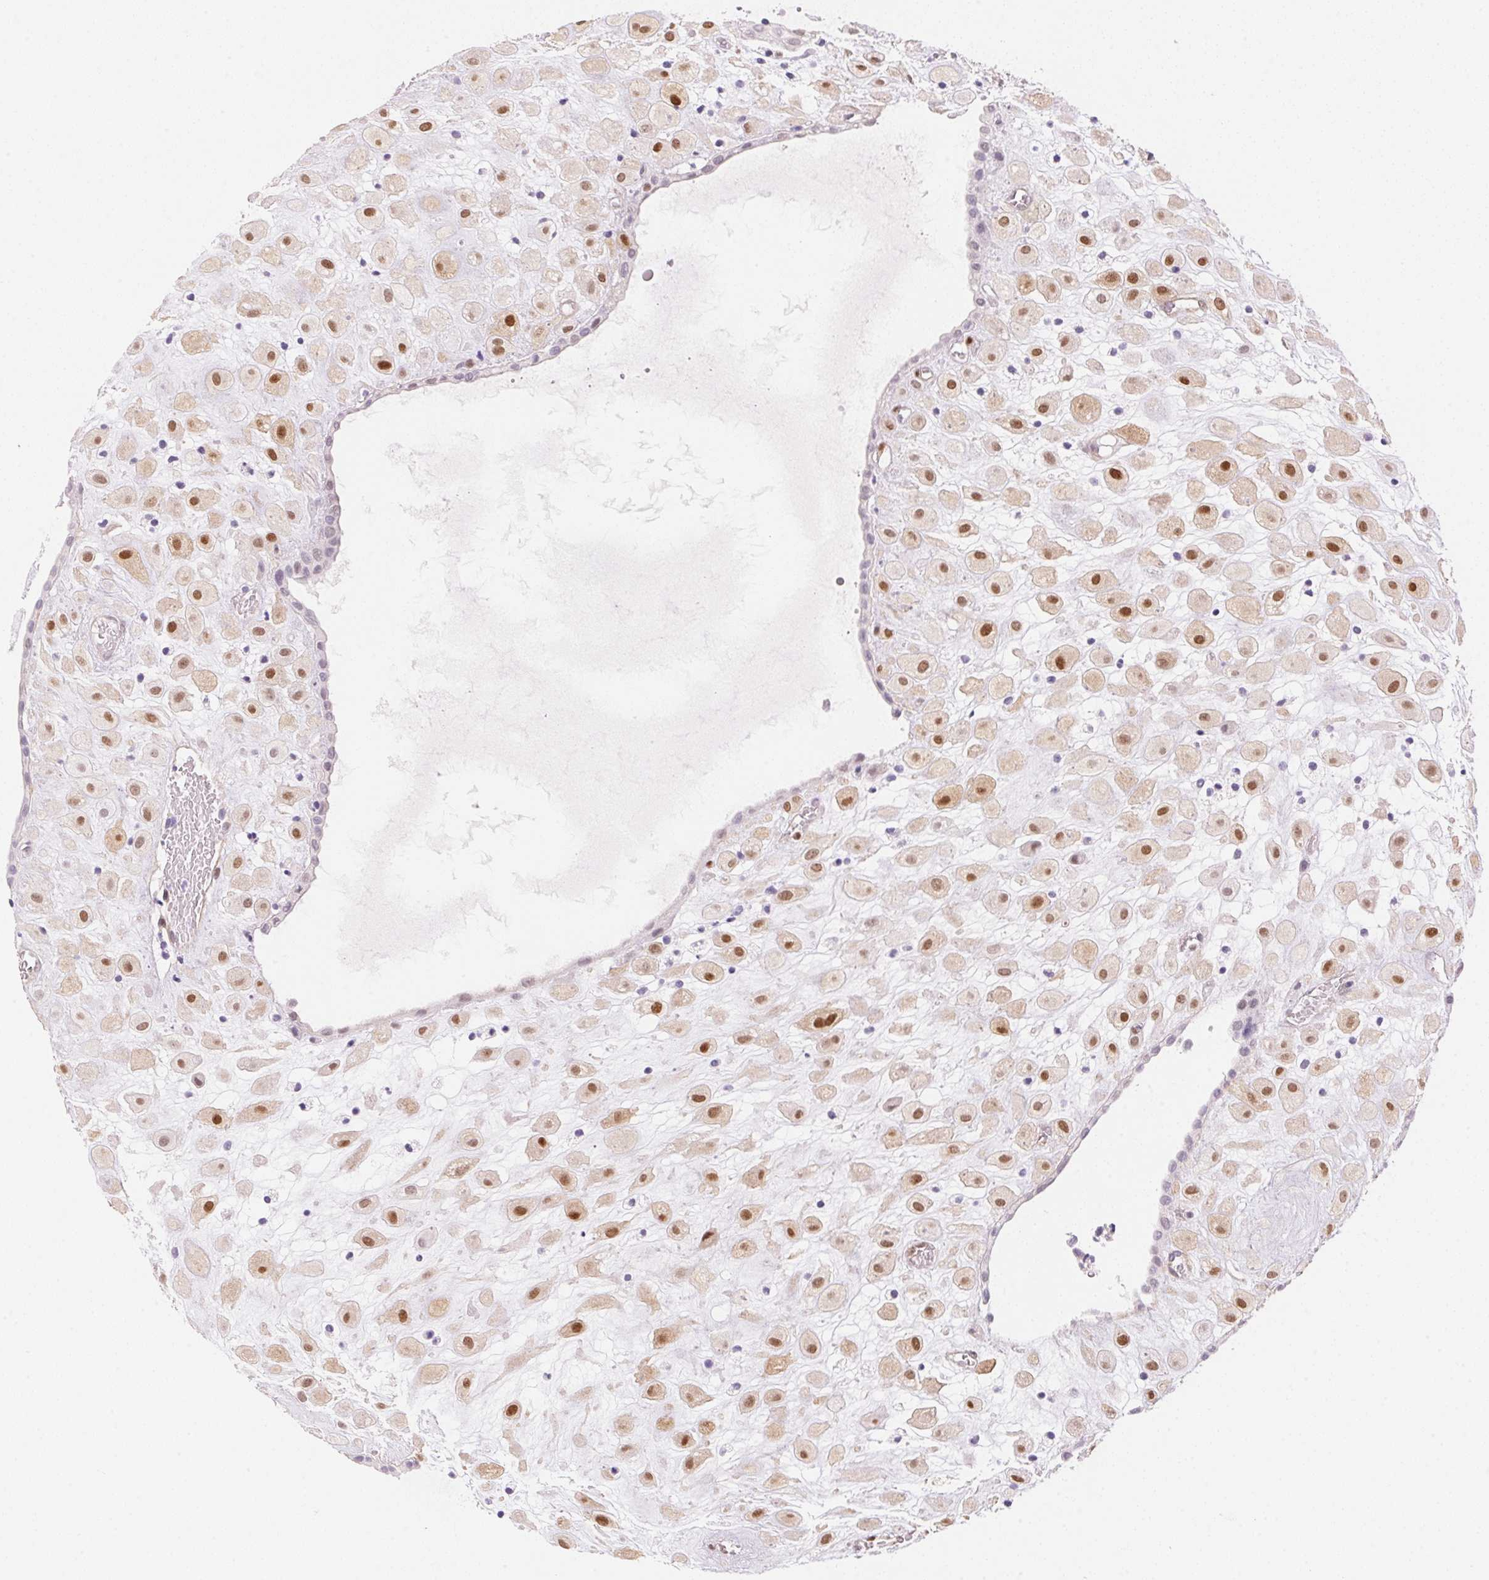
{"staining": {"intensity": "moderate", "quantity": ">75%", "location": "nuclear"}, "tissue": "placenta", "cell_type": "Decidual cells", "image_type": "normal", "snomed": [{"axis": "morphology", "description": "Normal tissue, NOS"}, {"axis": "topography", "description": "Placenta"}], "caption": "Protein expression analysis of normal placenta exhibits moderate nuclear expression in about >75% of decidual cells.", "gene": "SMTN", "patient": {"sex": "female", "age": 24}}